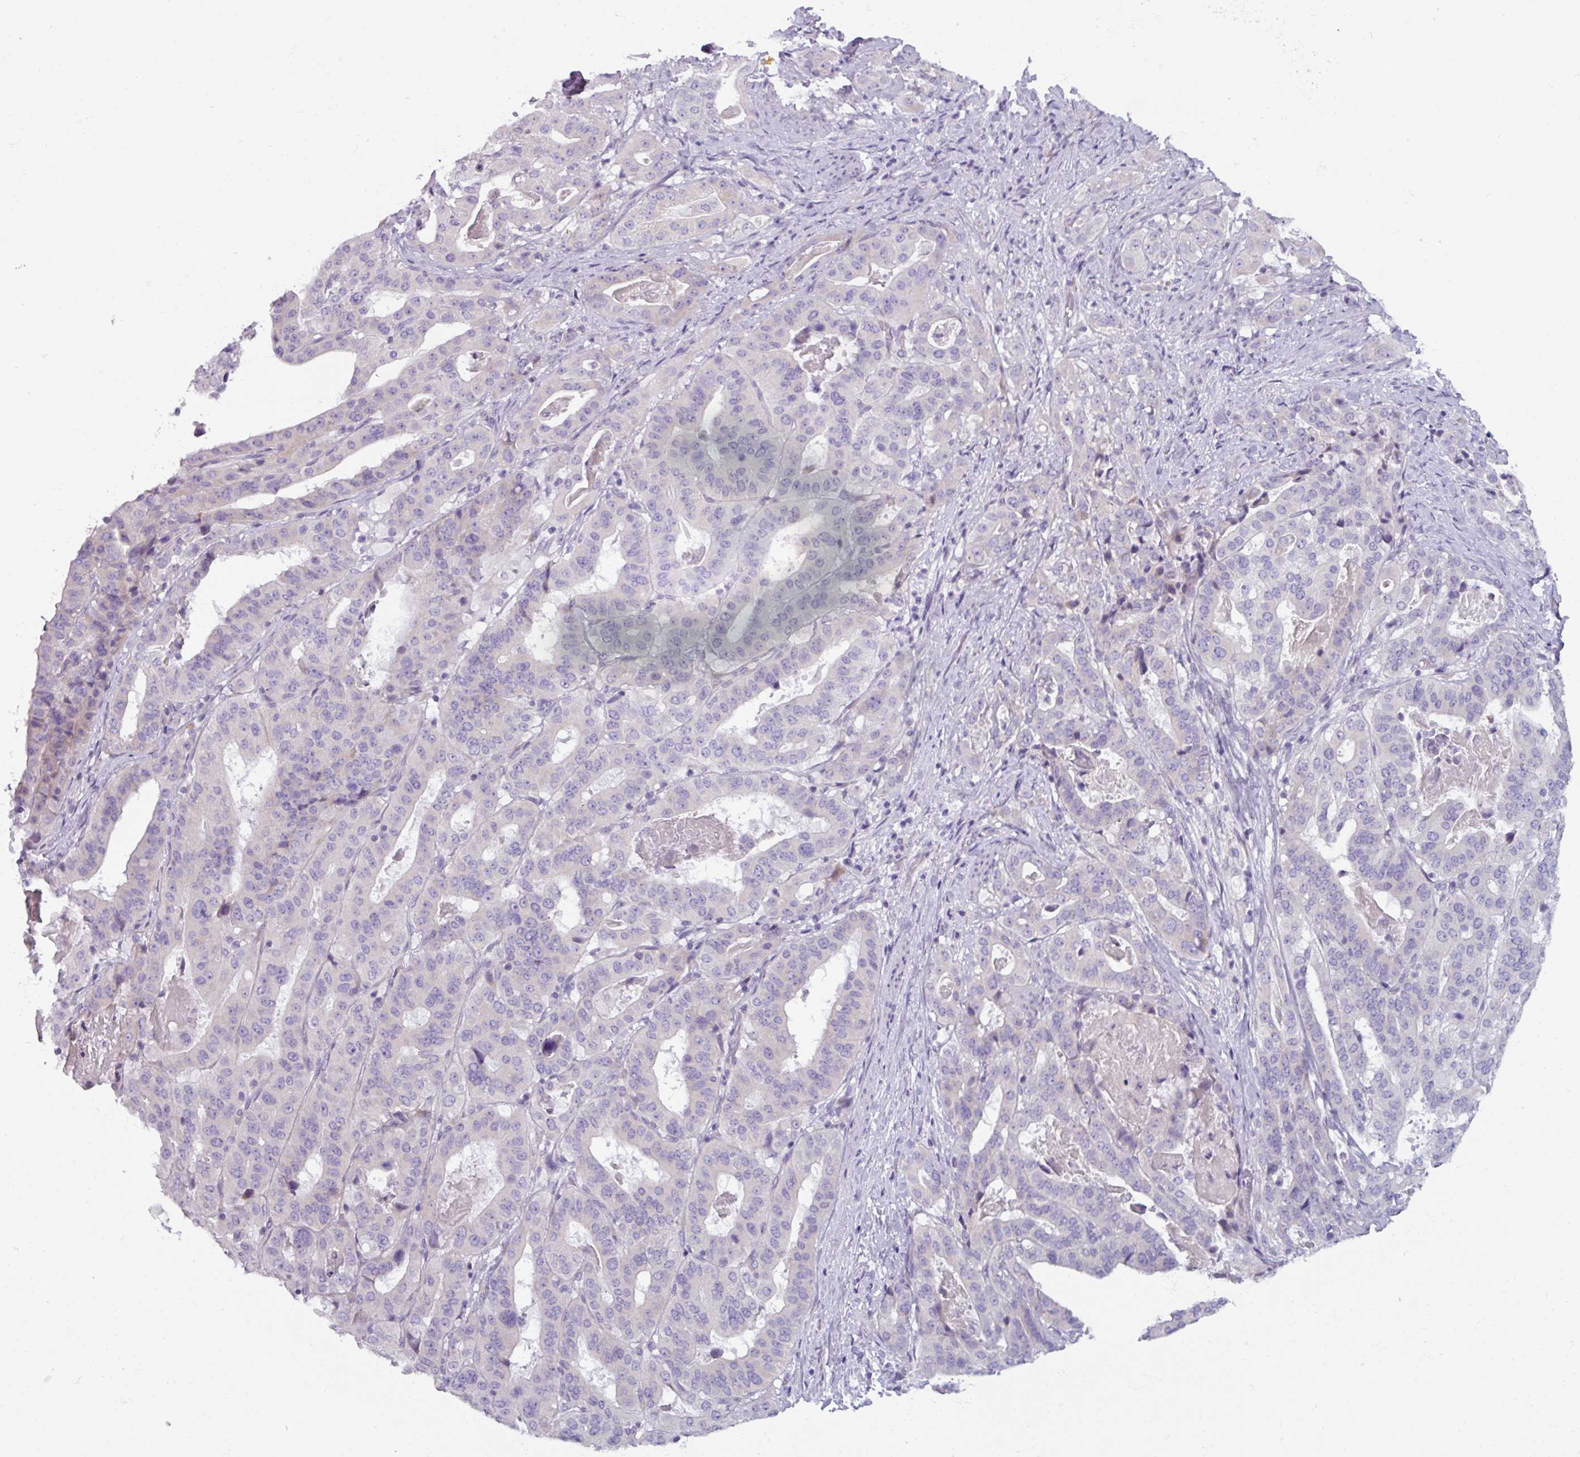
{"staining": {"intensity": "negative", "quantity": "none", "location": "none"}, "tissue": "stomach cancer", "cell_type": "Tumor cells", "image_type": "cancer", "snomed": [{"axis": "morphology", "description": "Adenocarcinoma, NOS"}, {"axis": "topography", "description": "Stomach"}], "caption": "Immunohistochemistry histopathology image of stomach adenocarcinoma stained for a protein (brown), which displays no staining in tumor cells.", "gene": "SMIM11", "patient": {"sex": "male", "age": 48}}